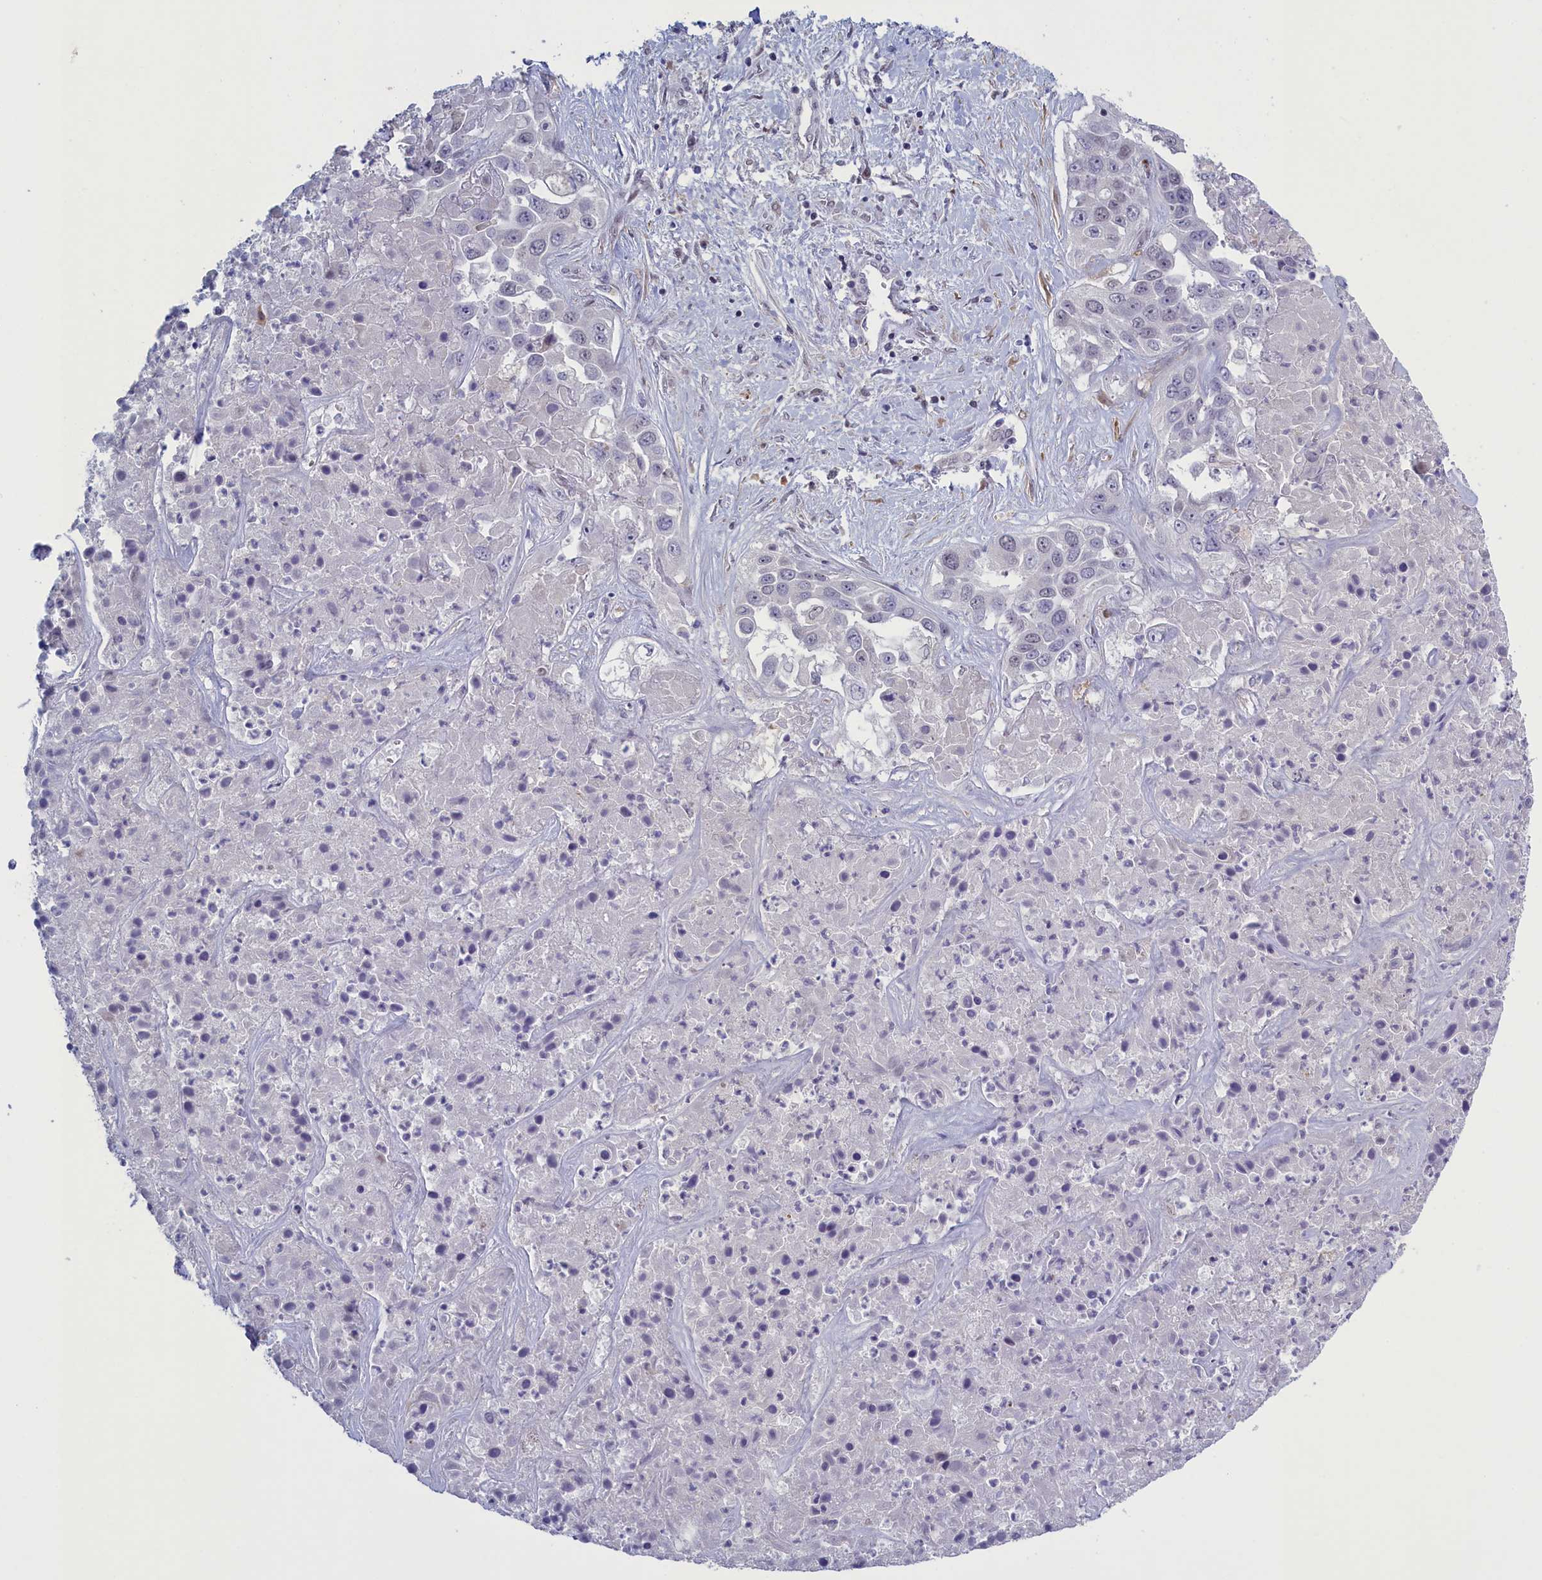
{"staining": {"intensity": "negative", "quantity": "none", "location": "none"}, "tissue": "liver cancer", "cell_type": "Tumor cells", "image_type": "cancer", "snomed": [{"axis": "morphology", "description": "Cholangiocarcinoma"}, {"axis": "topography", "description": "Liver"}], "caption": "Liver cholangiocarcinoma was stained to show a protein in brown. There is no significant positivity in tumor cells. The staining is performed using DAB brown chromogen with nuclei counter-stained in using hematoxylin.", "gene": "ATF7IP2", "patient": {"sex": "female", "age": 52}}